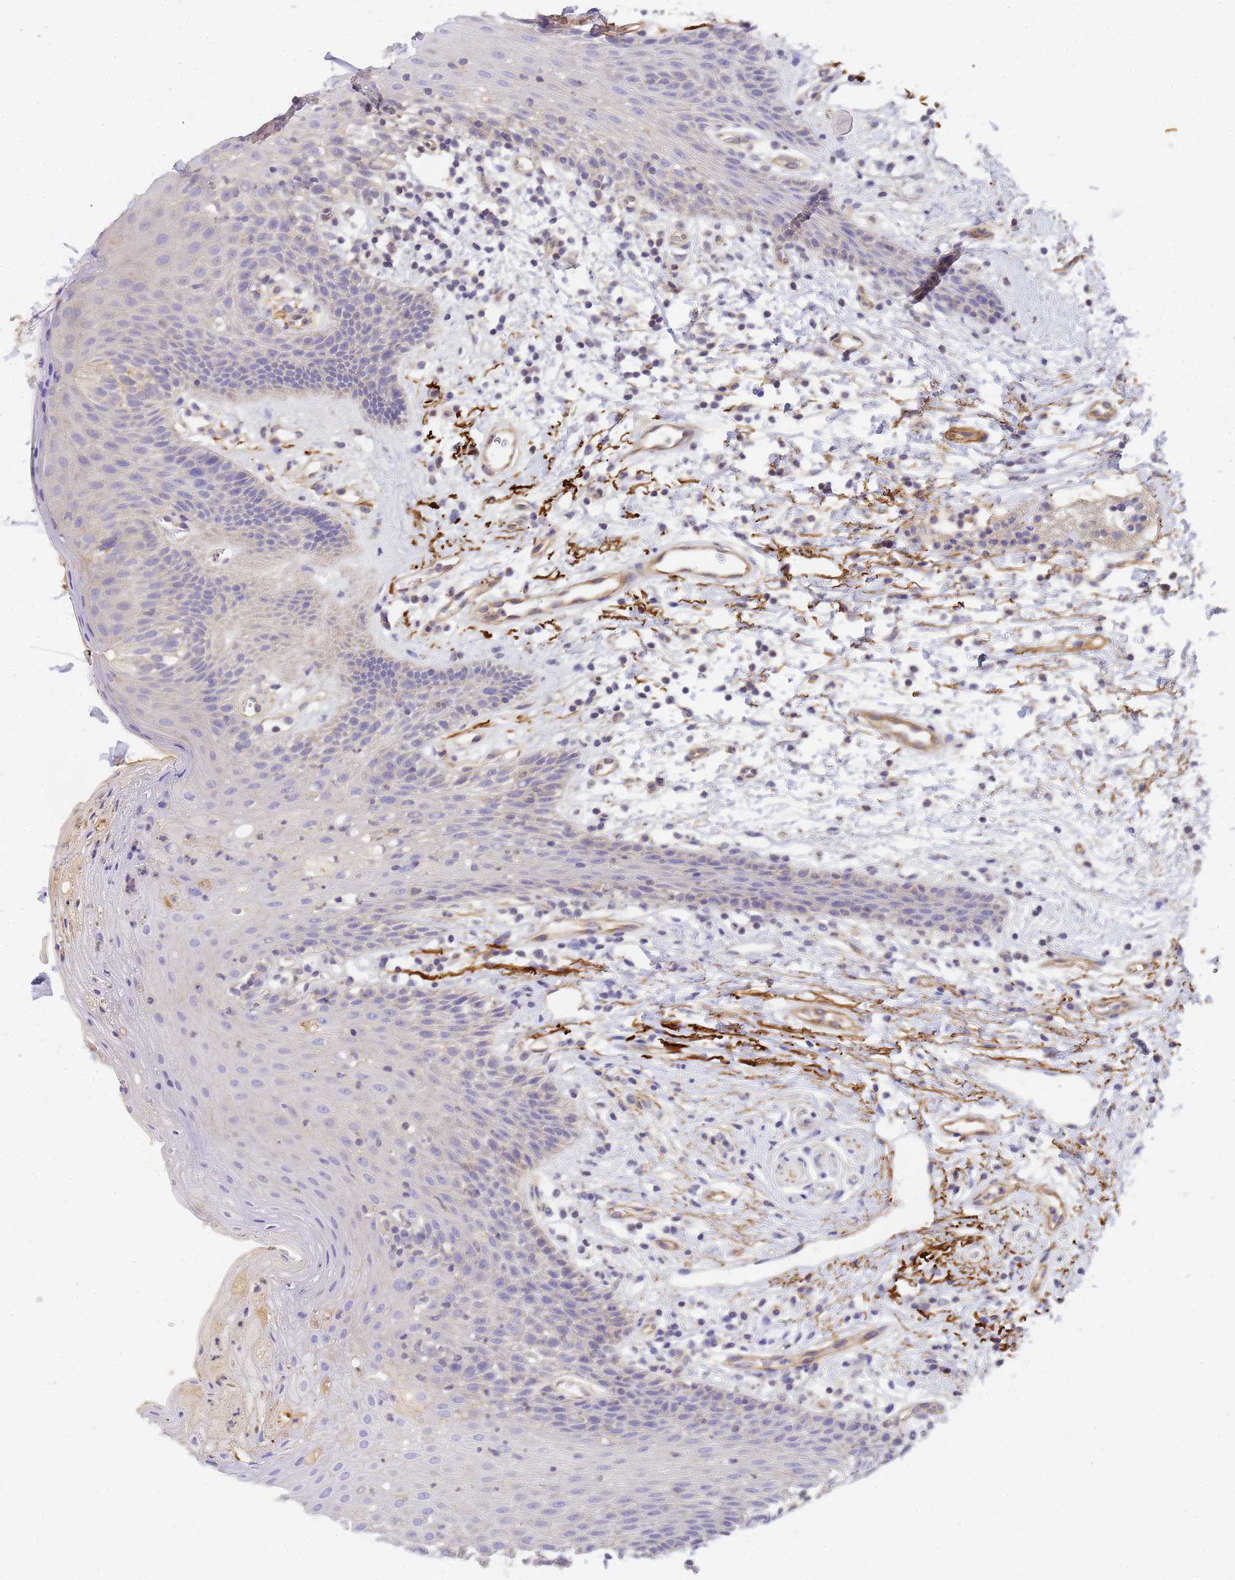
{"staining": {"intensity": "negative", "quantity": "none", "location": "none"}, "tissue": "oral mucosa", "cell_type": "Squamous epithelial cells", "image_type": "normal", "snomed": [{"axis": "morphology", "description": "Normal tissue, NOS"}, {"axis": "topography", "description": "Oral tissue"}, {"axis": "topography", "description": "Tounge, NOS"}], "caption": "Immunohistochemistry image of normal oral mucosa stained for a protein (brown), which exhibits no staining in squamous epithelial cells.", "gene": "MYL10", "patient": {"sex": "female", "age": 59}}